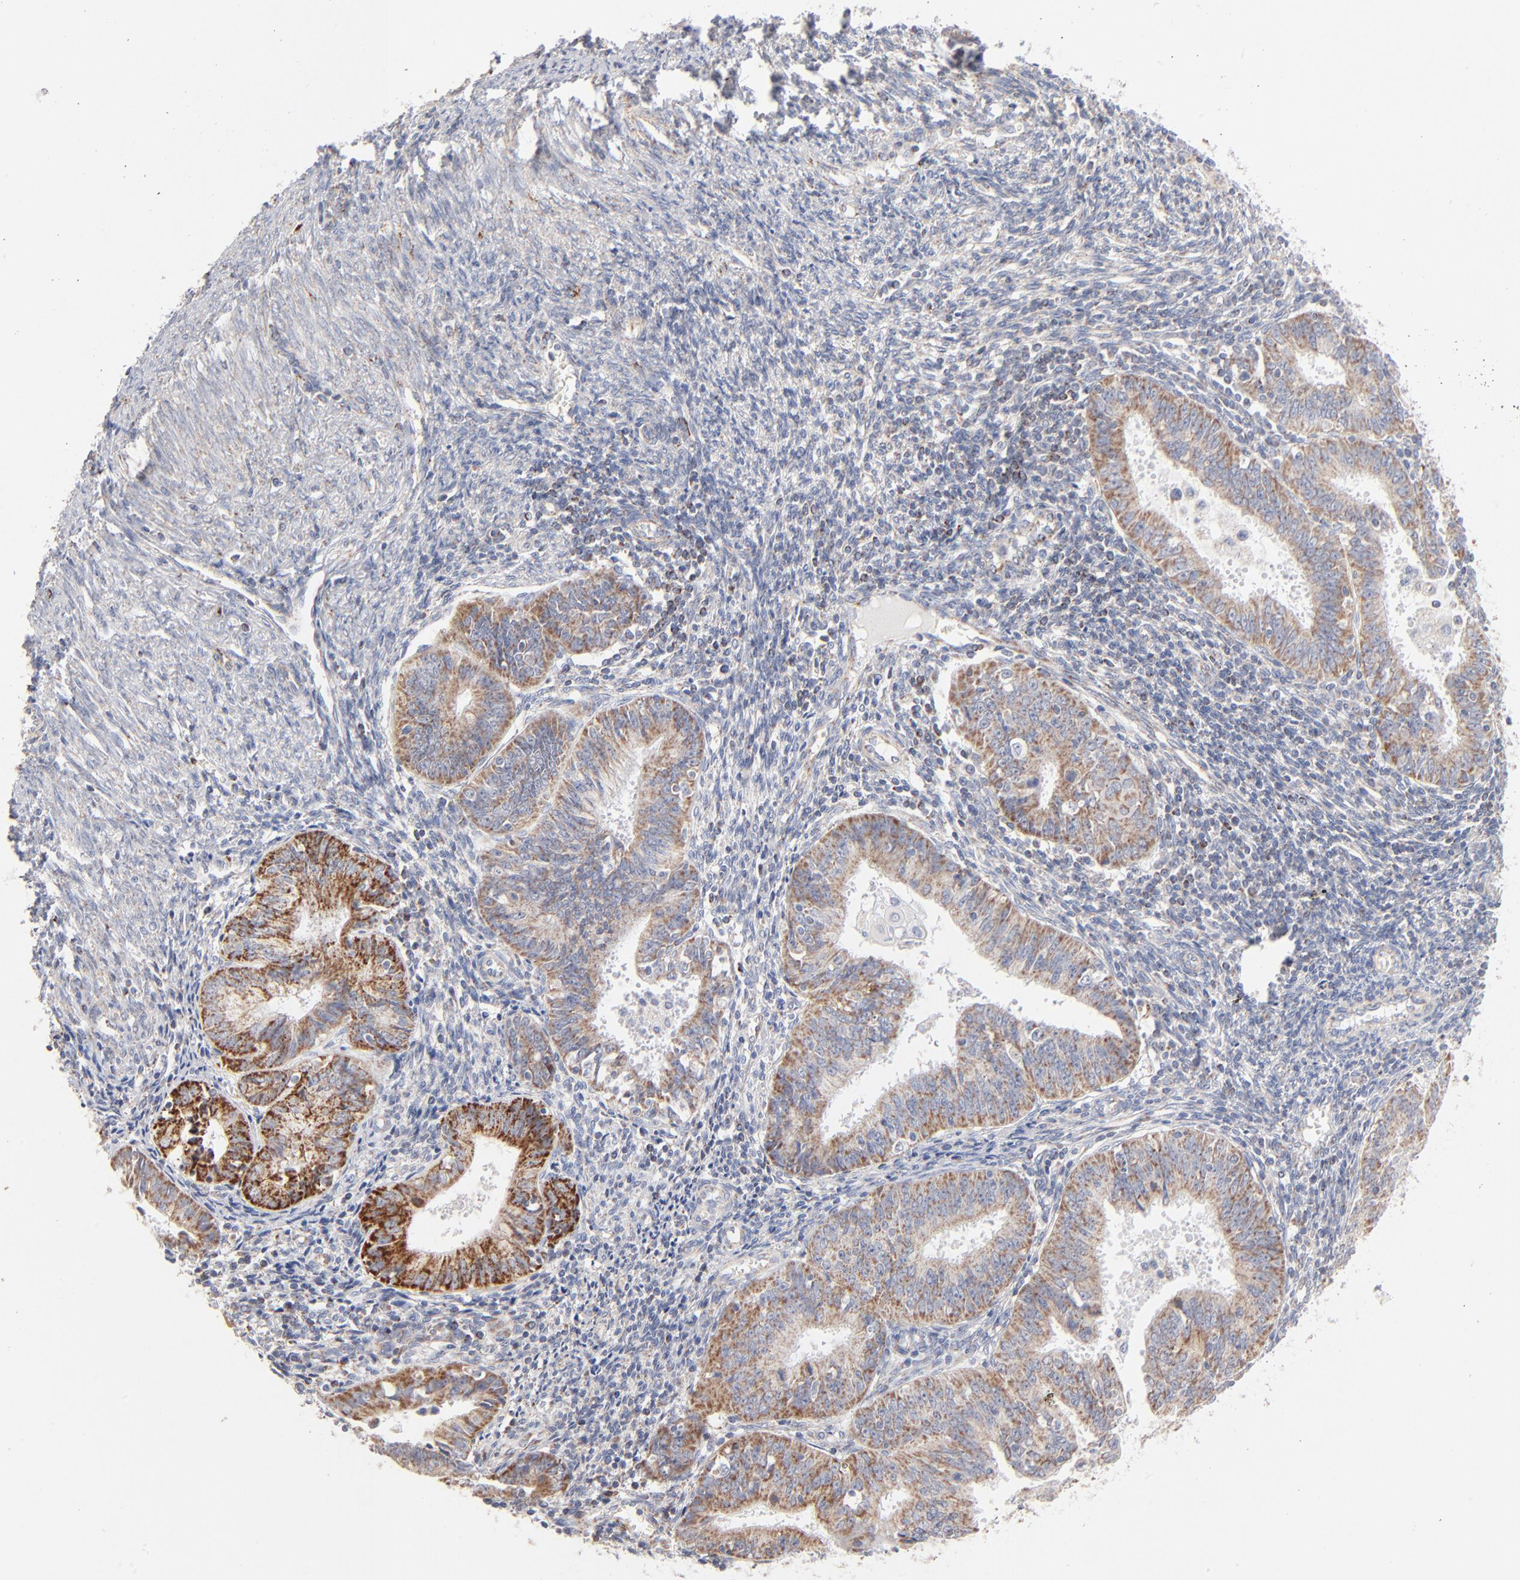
{"staining": {"intensity": "moderate", "quantity": ">75%", "location": "cytoplasmic/membranous"}, "tissue": "endometrial cancer", "cell_type": "Tumor cells", "image_type": "cancer", "snomed": [{"axis": "morphology", "description": "Adenocarcinoma, NOS"}, {"axis": "topography", "description": "Endometrium"}], "caption": "Endometrial cancer stained for a protein (brown) demonstrates moderate cytoplasmic/membranous positive staining in about >75% of tumor cells.", "gene": "MRPL58", "patient": {"sex": "female", "age": 42}}